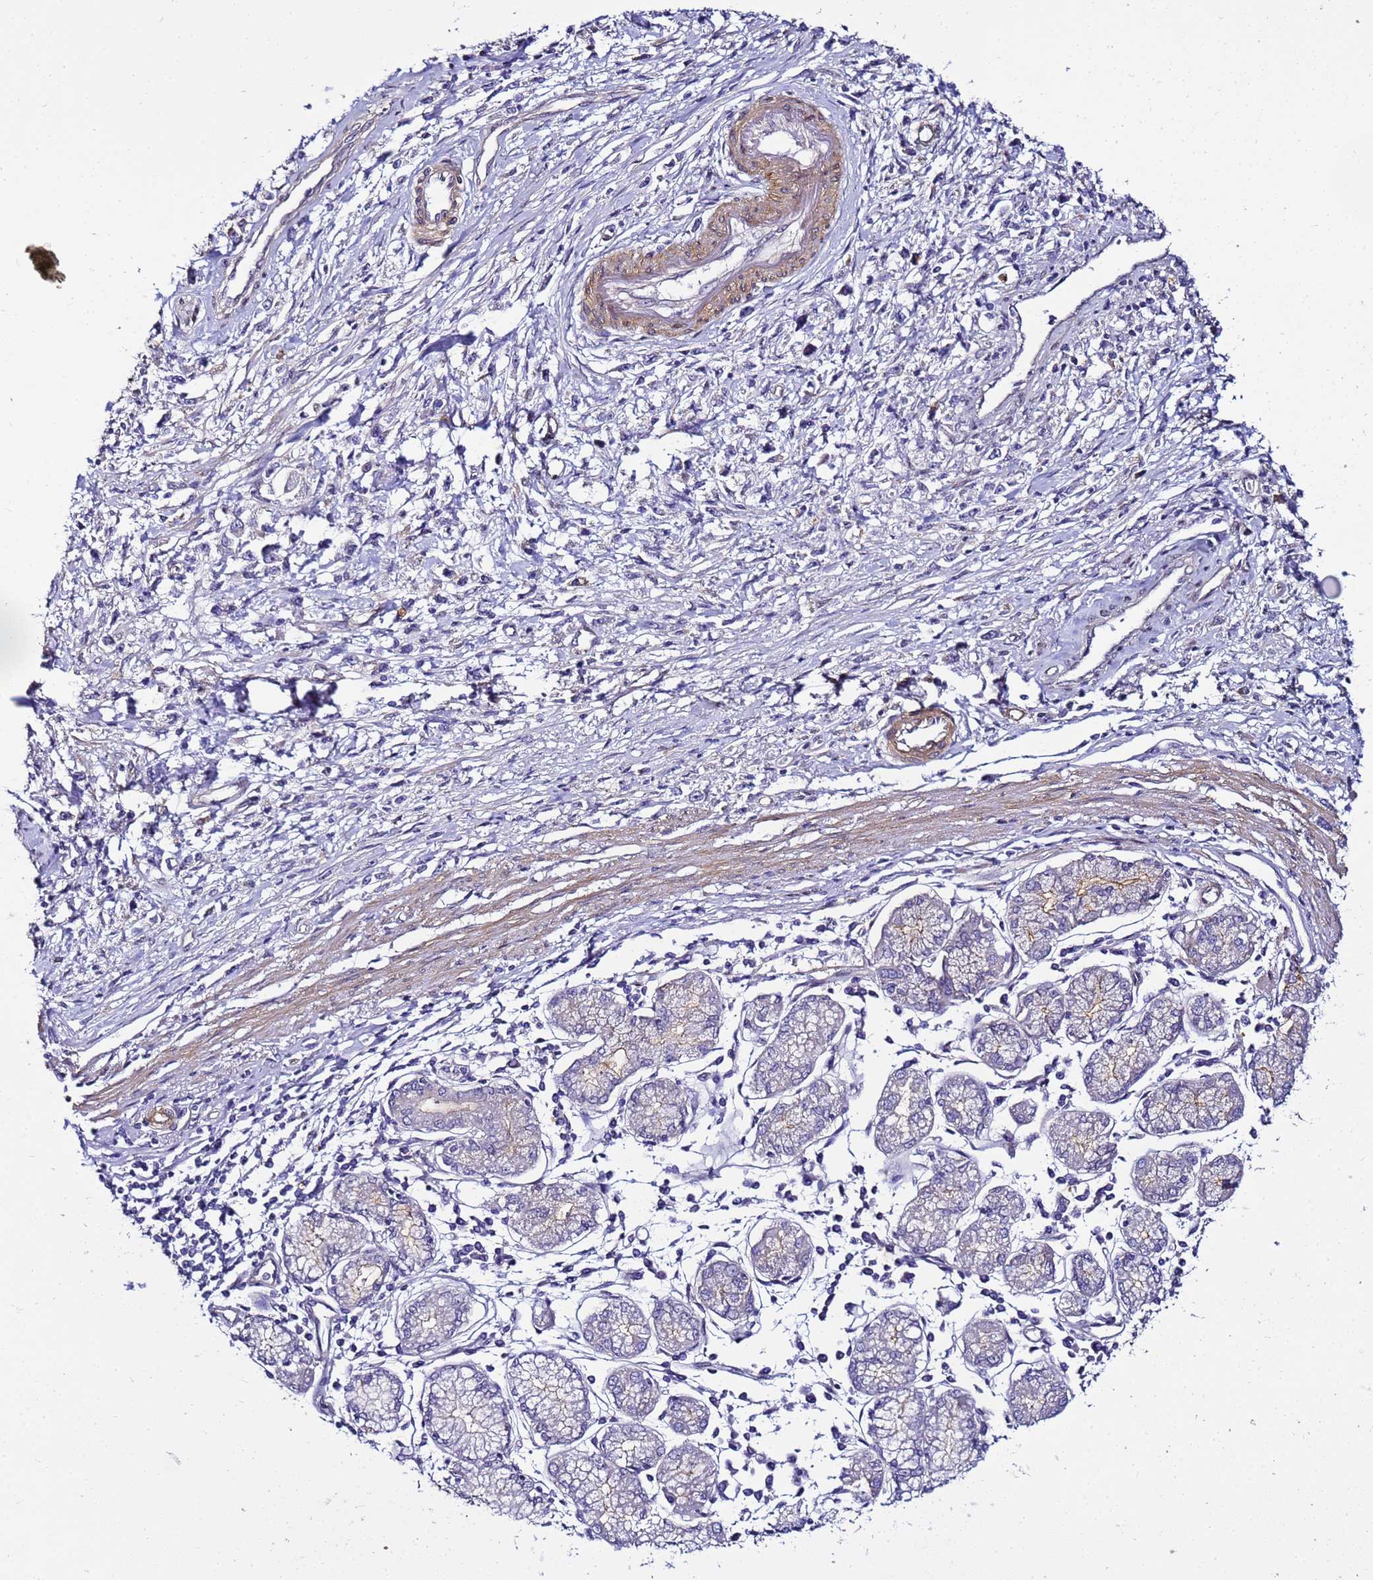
{"staining": {"intensity": "negative", "quantity": "none", "location": "none"}, "tissue": "stomach cancer", "cell_type": "Tumor cells", "image_type": "cancer", "snomed": [{"axis": "morphology", "description": "Adenocarcinoma, NOS"}, {"axis": "topography", "description": "Stomach"}], "caption": "A micrograph of human adenocarcinoma (stomach) is negative for staining in tumor cells. (DAB immunohistochemistry (IHC) with hematoxylin counter stain).", "gene": "FAM166B", "patient": {"sex": "female", "age": 59}}